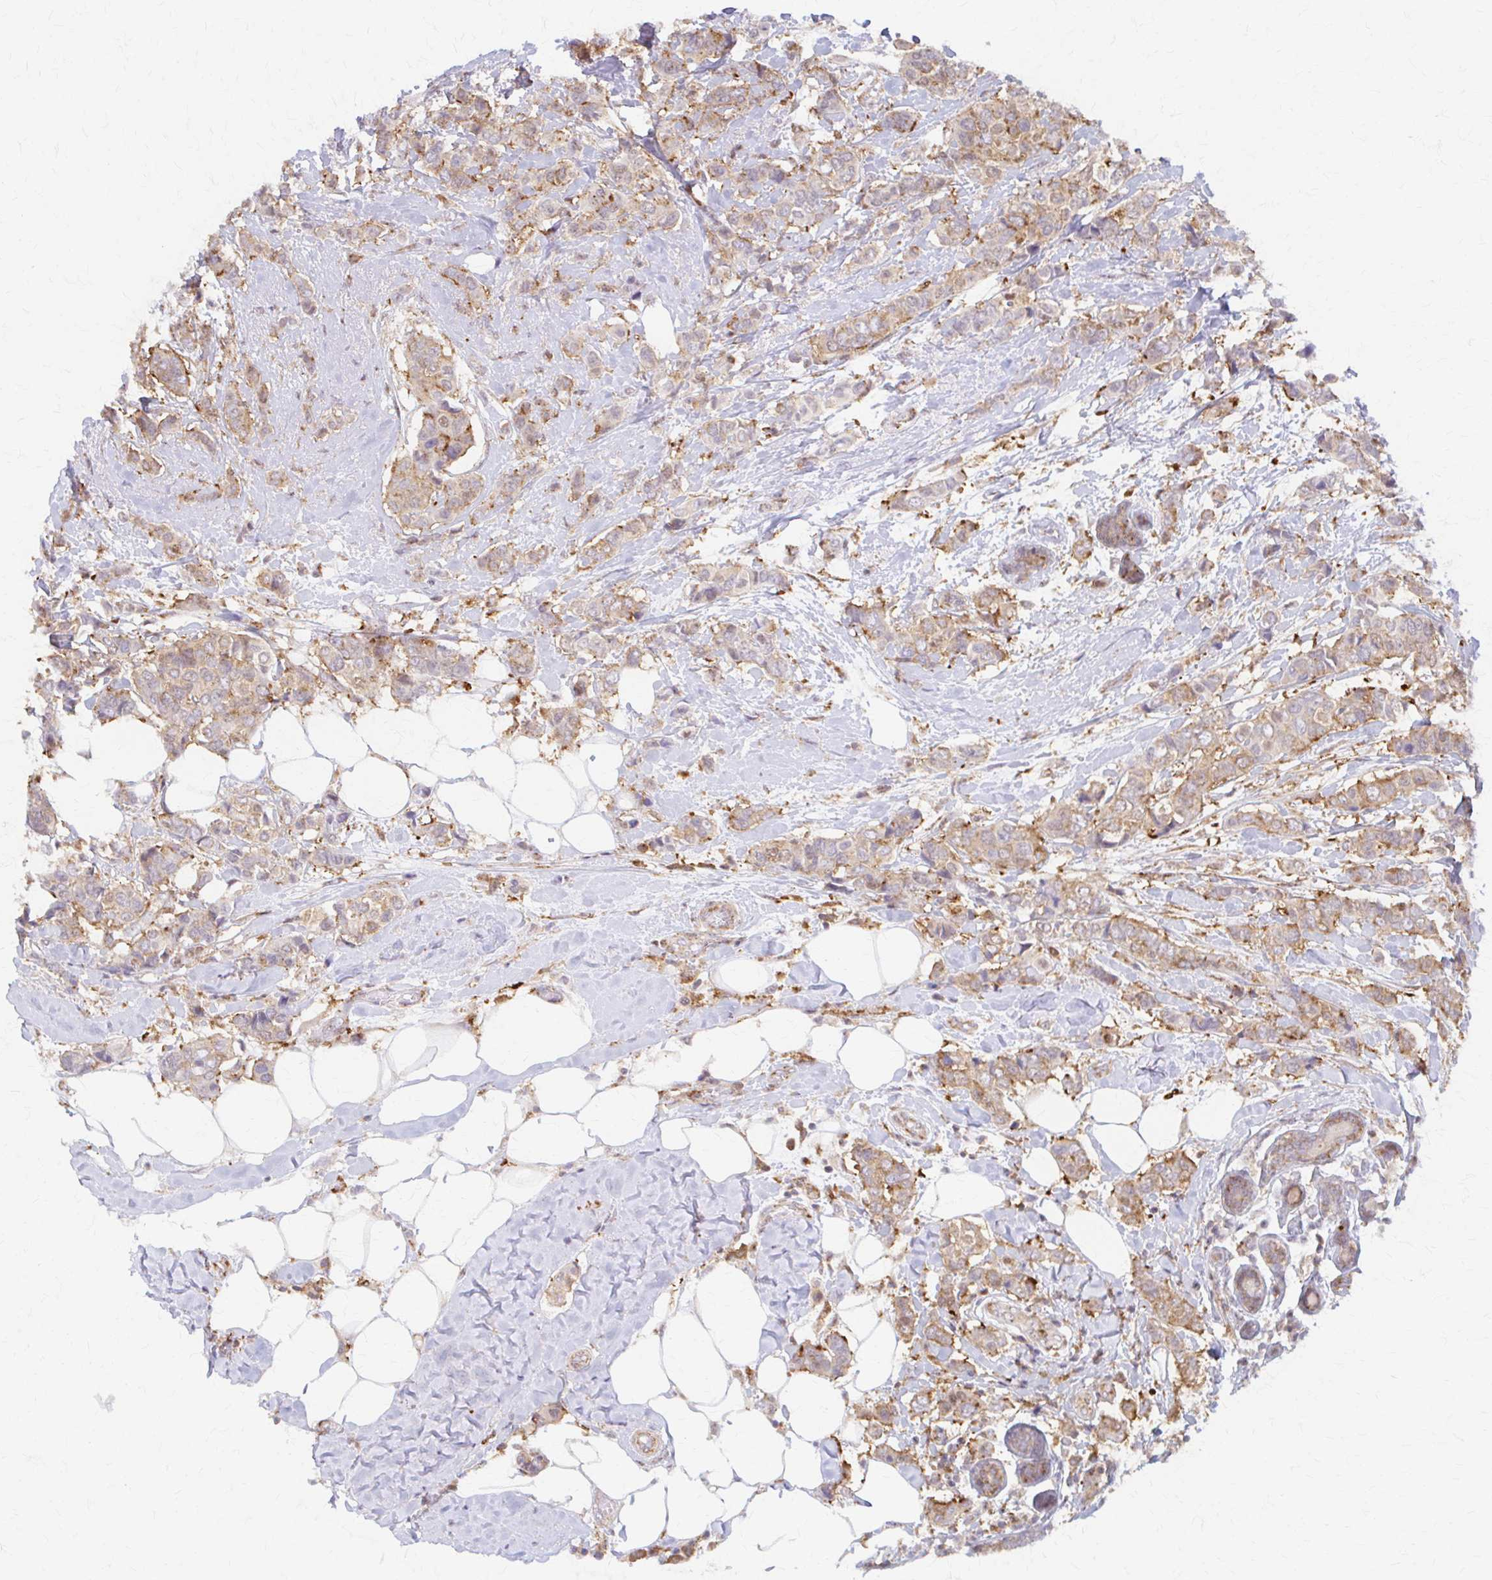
{"staining": {"intensity": "weak", "quantity": ">75%", "location": "cytoplasmic/membranous"}, "tissue": "breast cancer", "cell_type": "Tumor cells", "image_type": "cancer", "snomed": [{"axis": "morphology", "description": "Lobular carcinoma"}, {"axis": "topography", "description": "Breast"}], "caption": "Weak cytoplasmic/membranous positivity for a protein is appreciated in approximately >75% of tumor cells of breast lobular carcinoma using IHC.", "gene": "ARHGAP35", "patient": {"sex": "female", "age": 51}}